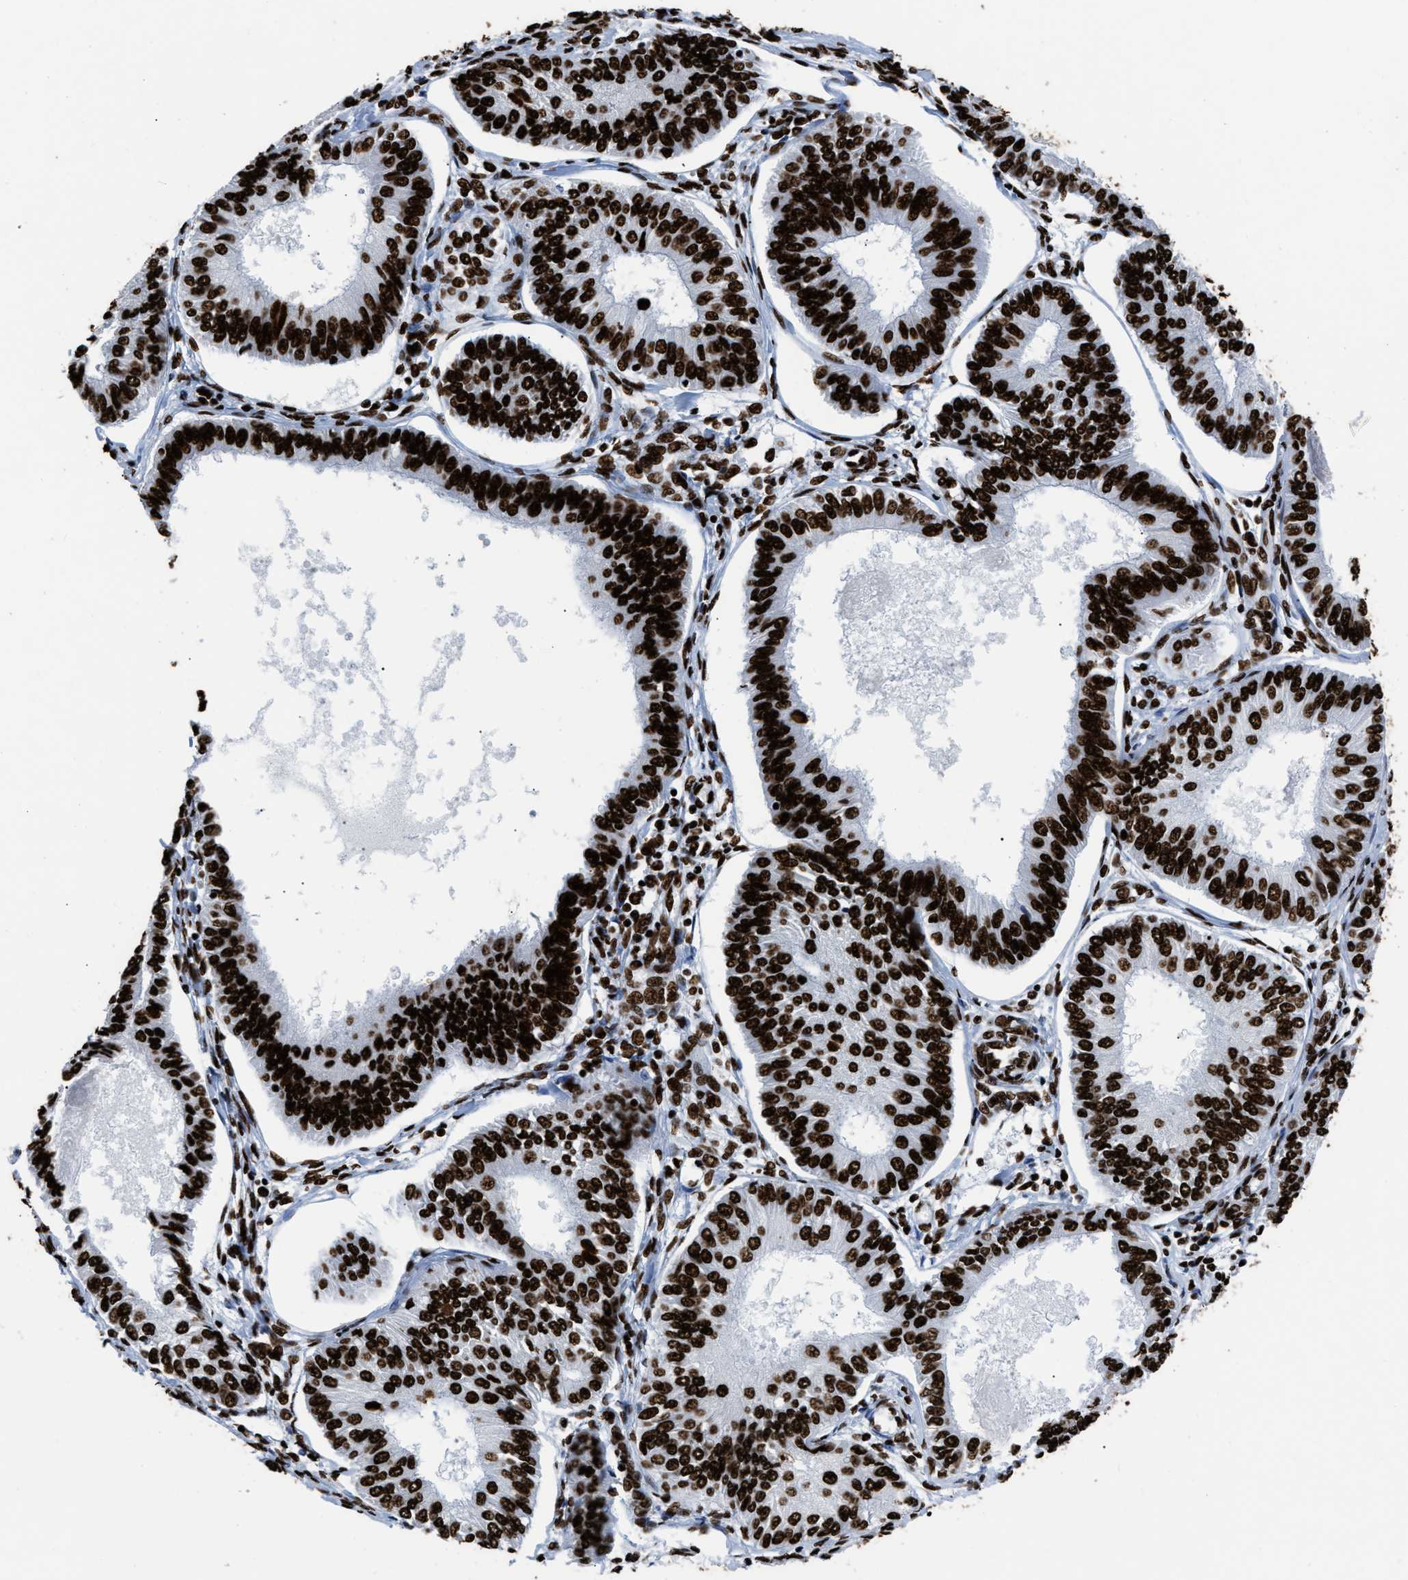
{"staining": {"intensity": "strong", "quantity": ">75%", "location": "nuclear"}, "tissue": "endometrial cancer", "cell_type": "Tumor cells", "image_type": "cancer", "snomed": [{"axis": "morphology", "description": "Adenocarcinoma, NOS"}, {"axis": "topography", "description": "Endometrium"}], "caption": "Endometrial adenocarcinoma stained for a protein displays strong nuclear positivity in tumor cells.", "gene": "HNRNPM", "patient": {"sex": "female", "age": 58}}